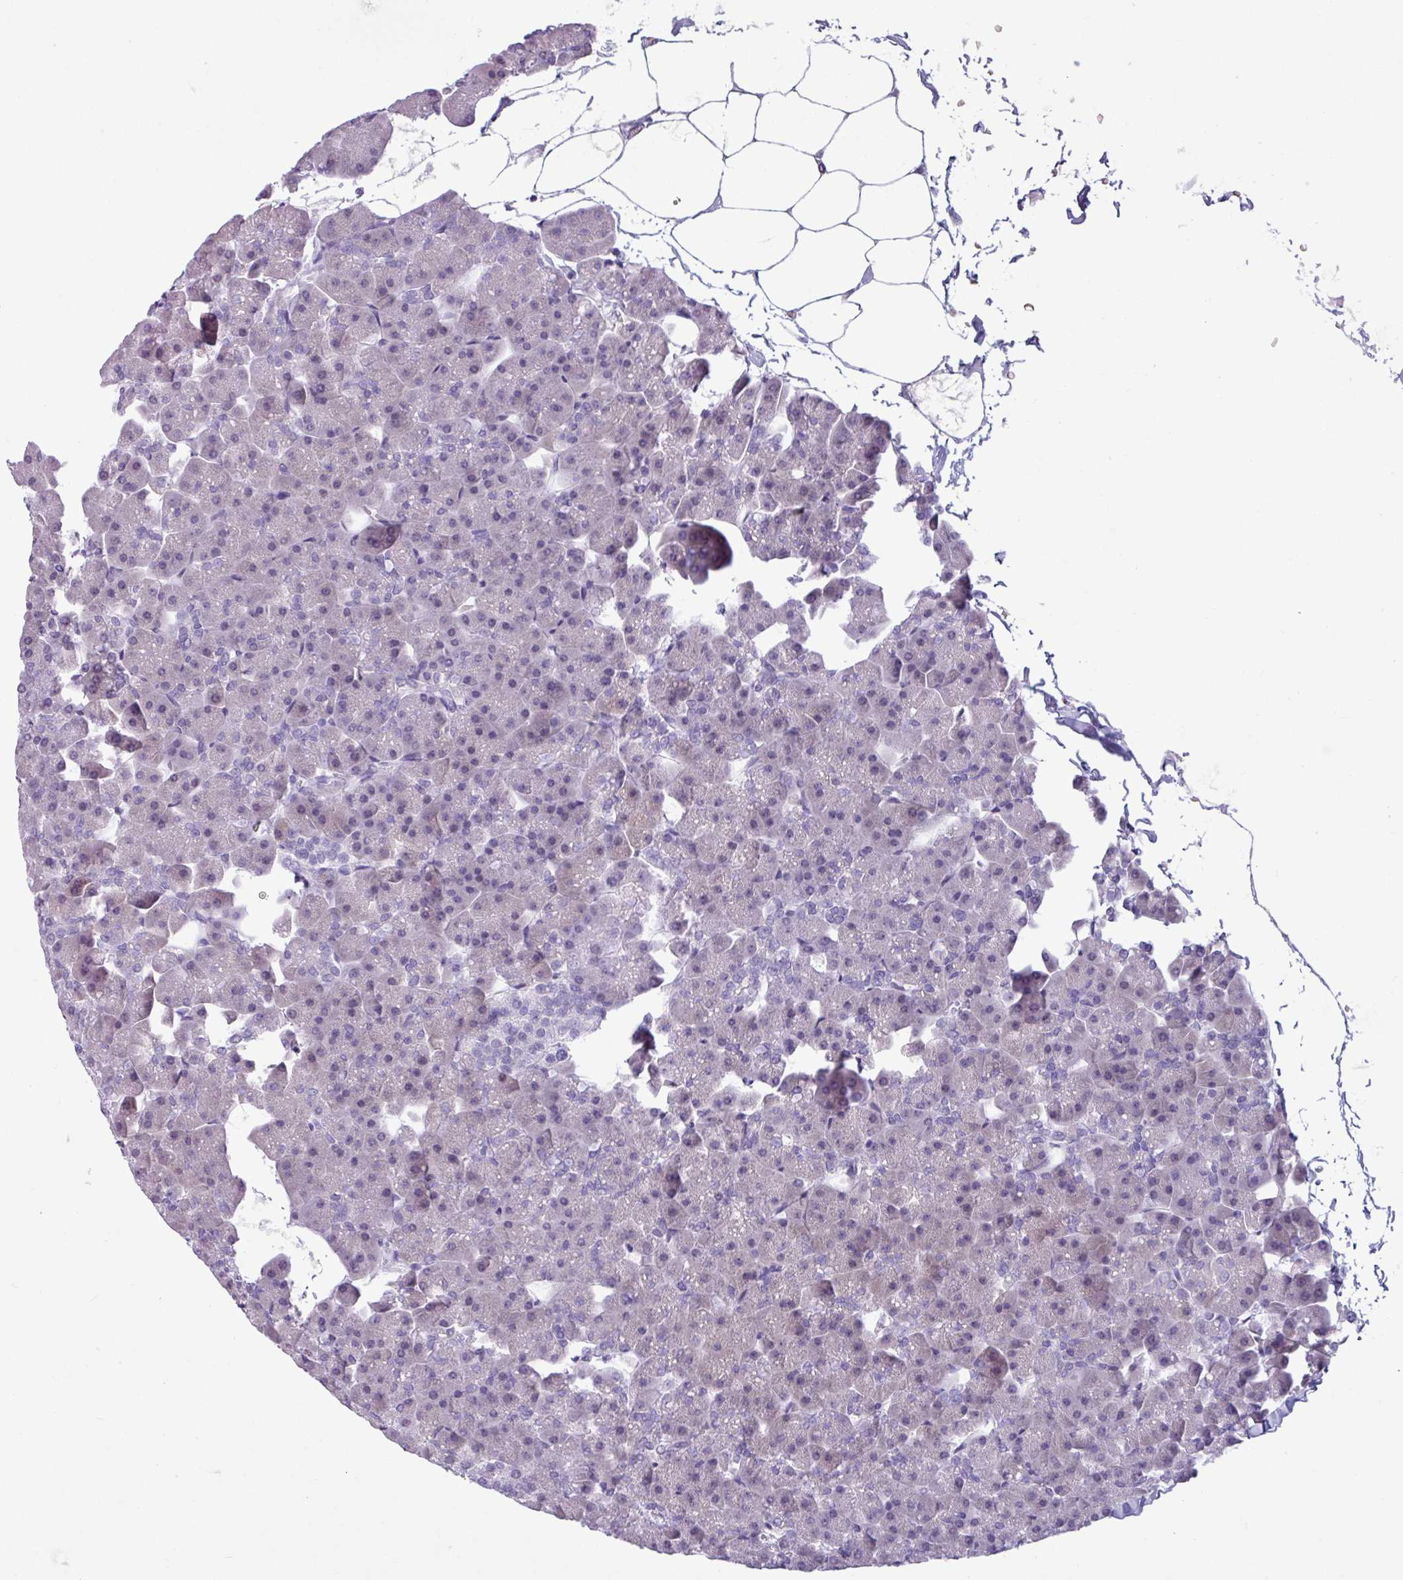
{"staining": {"intensity": "weak", "quantity": "25%-75%", "location": "nuclear"}, "tissue": "pancreas", "cell_type": "Exocrine glandular cells", "image_type": "normal", "snomed": [{"axis": "morphology", "description": "Normal tissue, NOS"}, {"axis": "topography", "description": "Pancreas"}], "caption": "IHC photomicrograph of normal human pancreas stained for a protein (brown), which demonstrates low levels of weak nuclear expression in approximately 25%-75% of exocrine glandular cells.", "gene": "SRGAP1", "patient": {"sex": "male", "age": 35}}